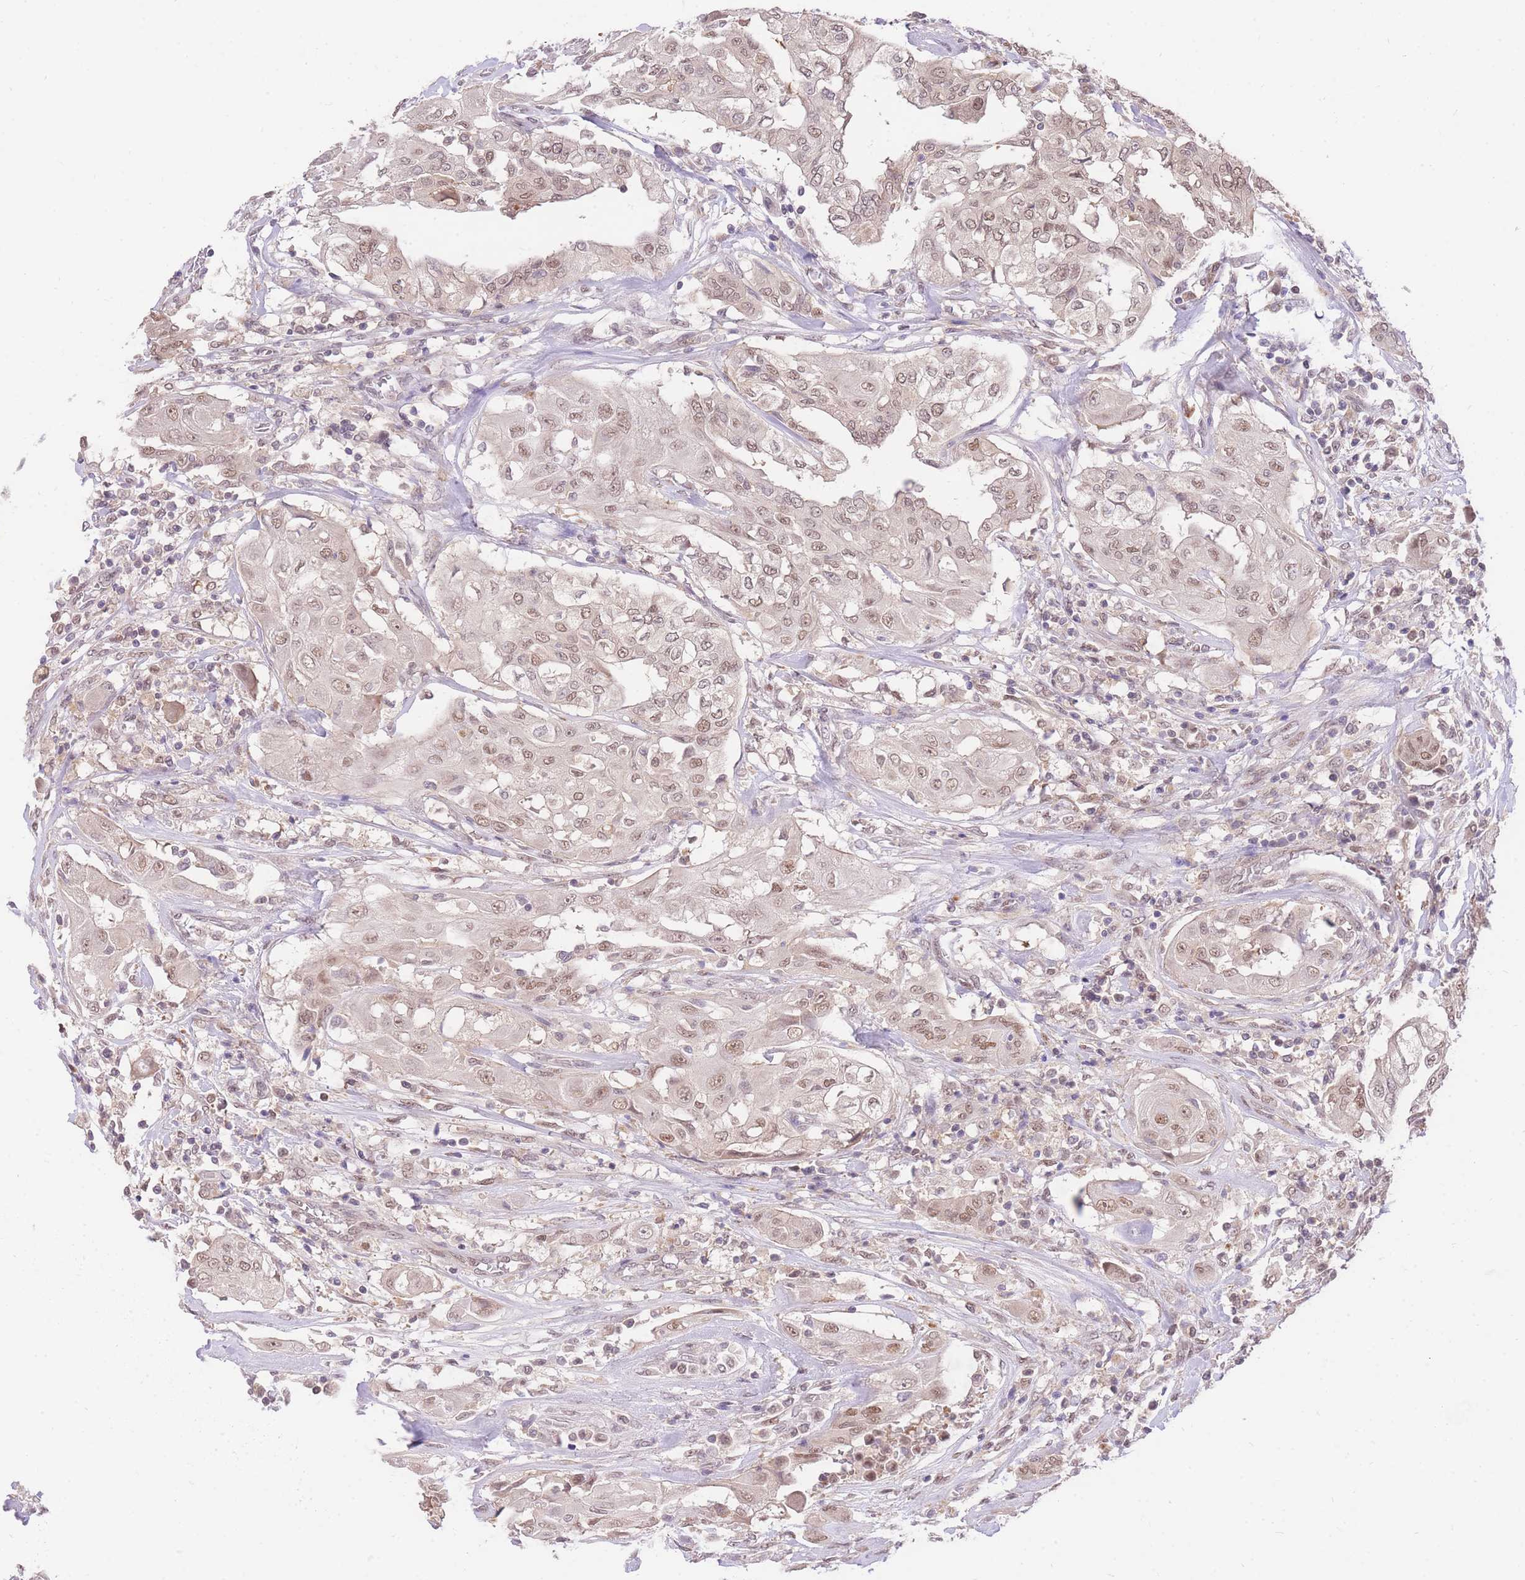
{"staining": {"intensity": "moderate", "quantity": ">75%", "location": "nuclear"}, "tissue": "thyroid cancer", "cell_type": "Tumor cells", "image_type": "cancer", "snomed": [{"axis": "morphology", "description": "Papillary adenocarcinoma, NOS"}, {"axis": "topography", "description": "Thyroid gland"}], "caption": "Protein positivity by immunohistochemistry (IHC) displays moderate nuclear expression in approximately >75% of tumor cells in thyroid cancer (papillary adenocarcinoma).", "gene": "UBXN7", "patient": {"sex": "female", "age": 59}}